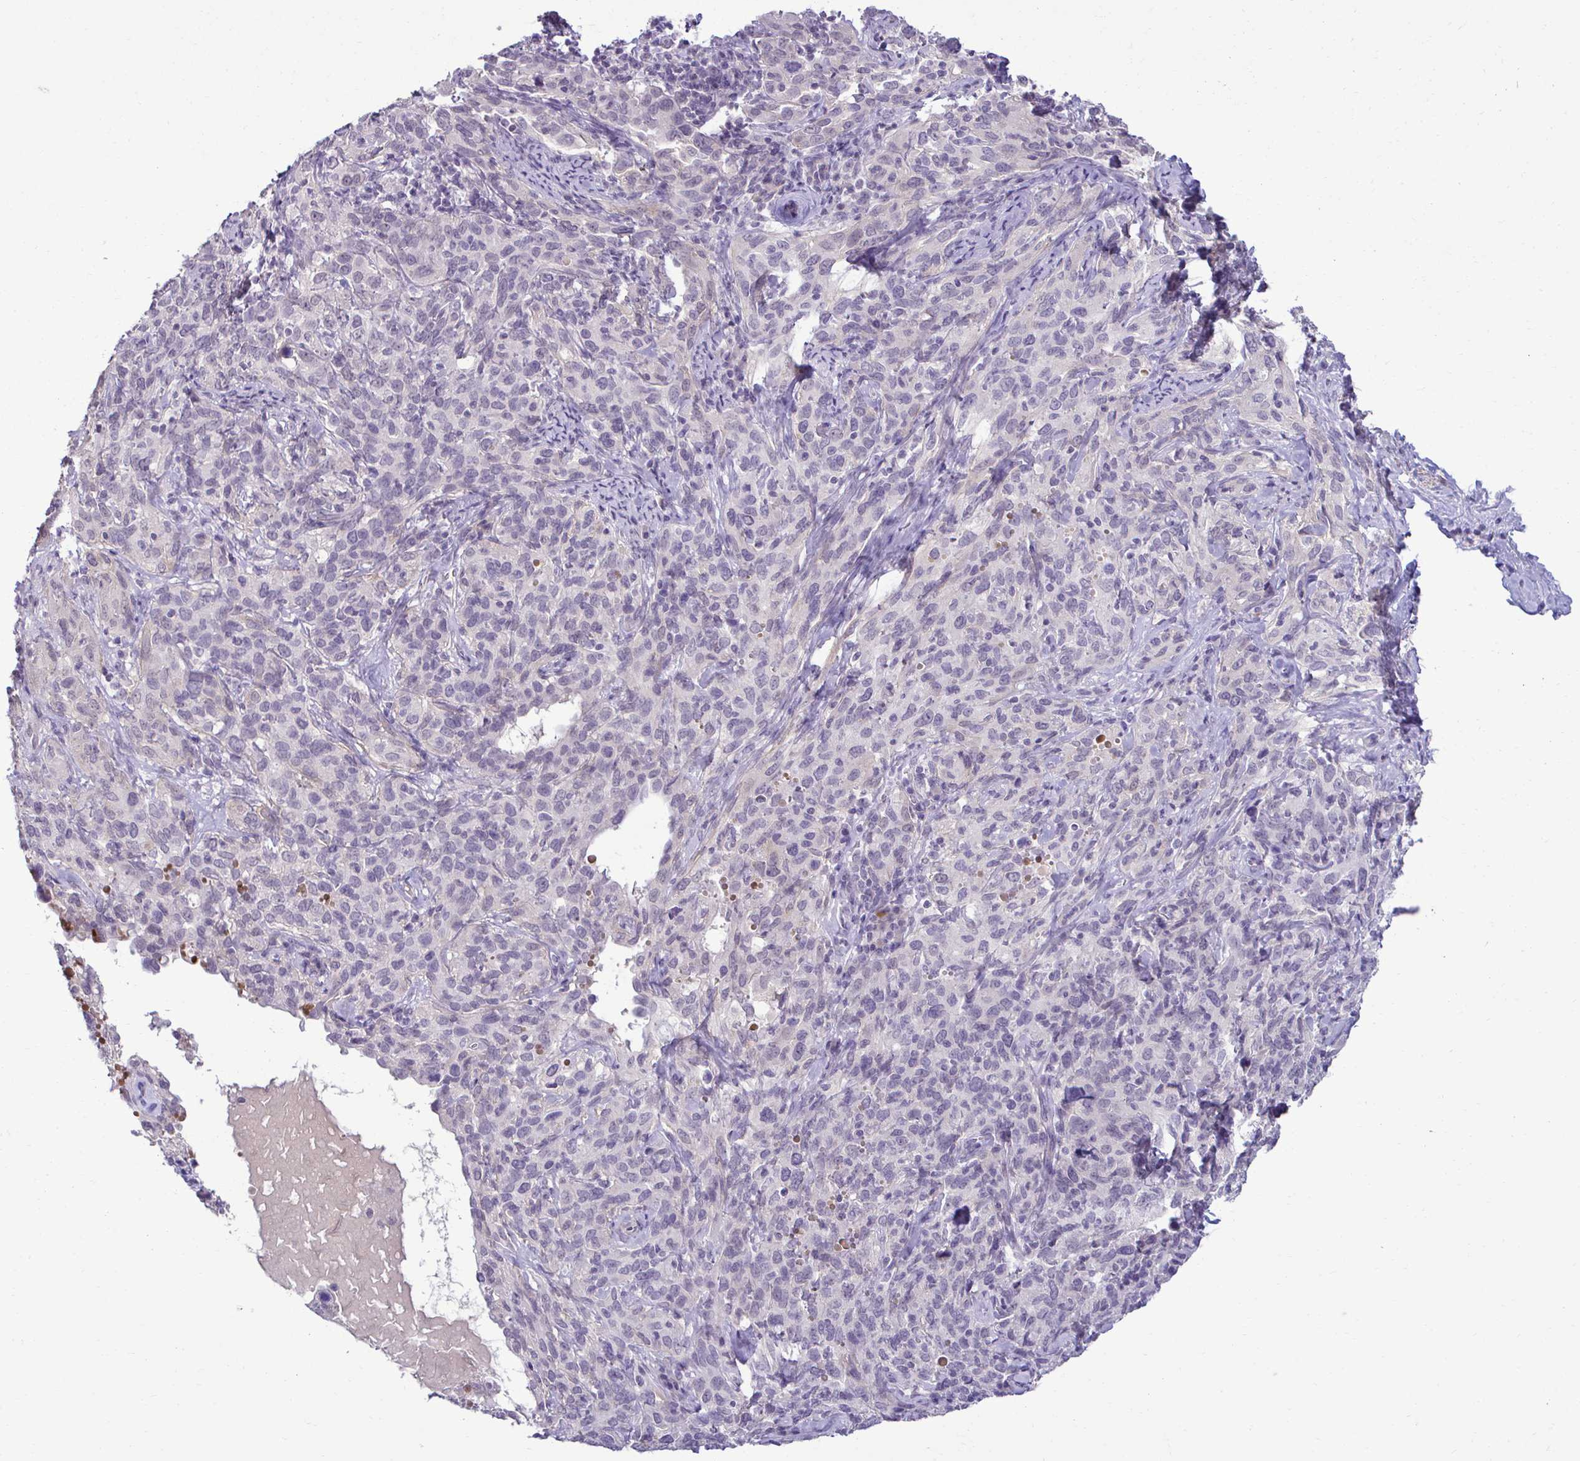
{"staining": {"intensity": "negative", "quantity": "none", "location": "none"}, "tissue": "cervical cancer", "cell_type": "Tumor cells", "image_type": "cancer", "snomed": [{"axis": "morphology", "description": "Squamous cell carcinoma, NOS"}, {"axis": "topography", "description": "Cervix"}], "caption": "IHC histopathology image of human cervical squamous cell carcinoma stained for a protein (brown), which displays no staining in tumor cells.", "gene": "SLC30A3", "patient": {"sex": "female", "age": 51}}